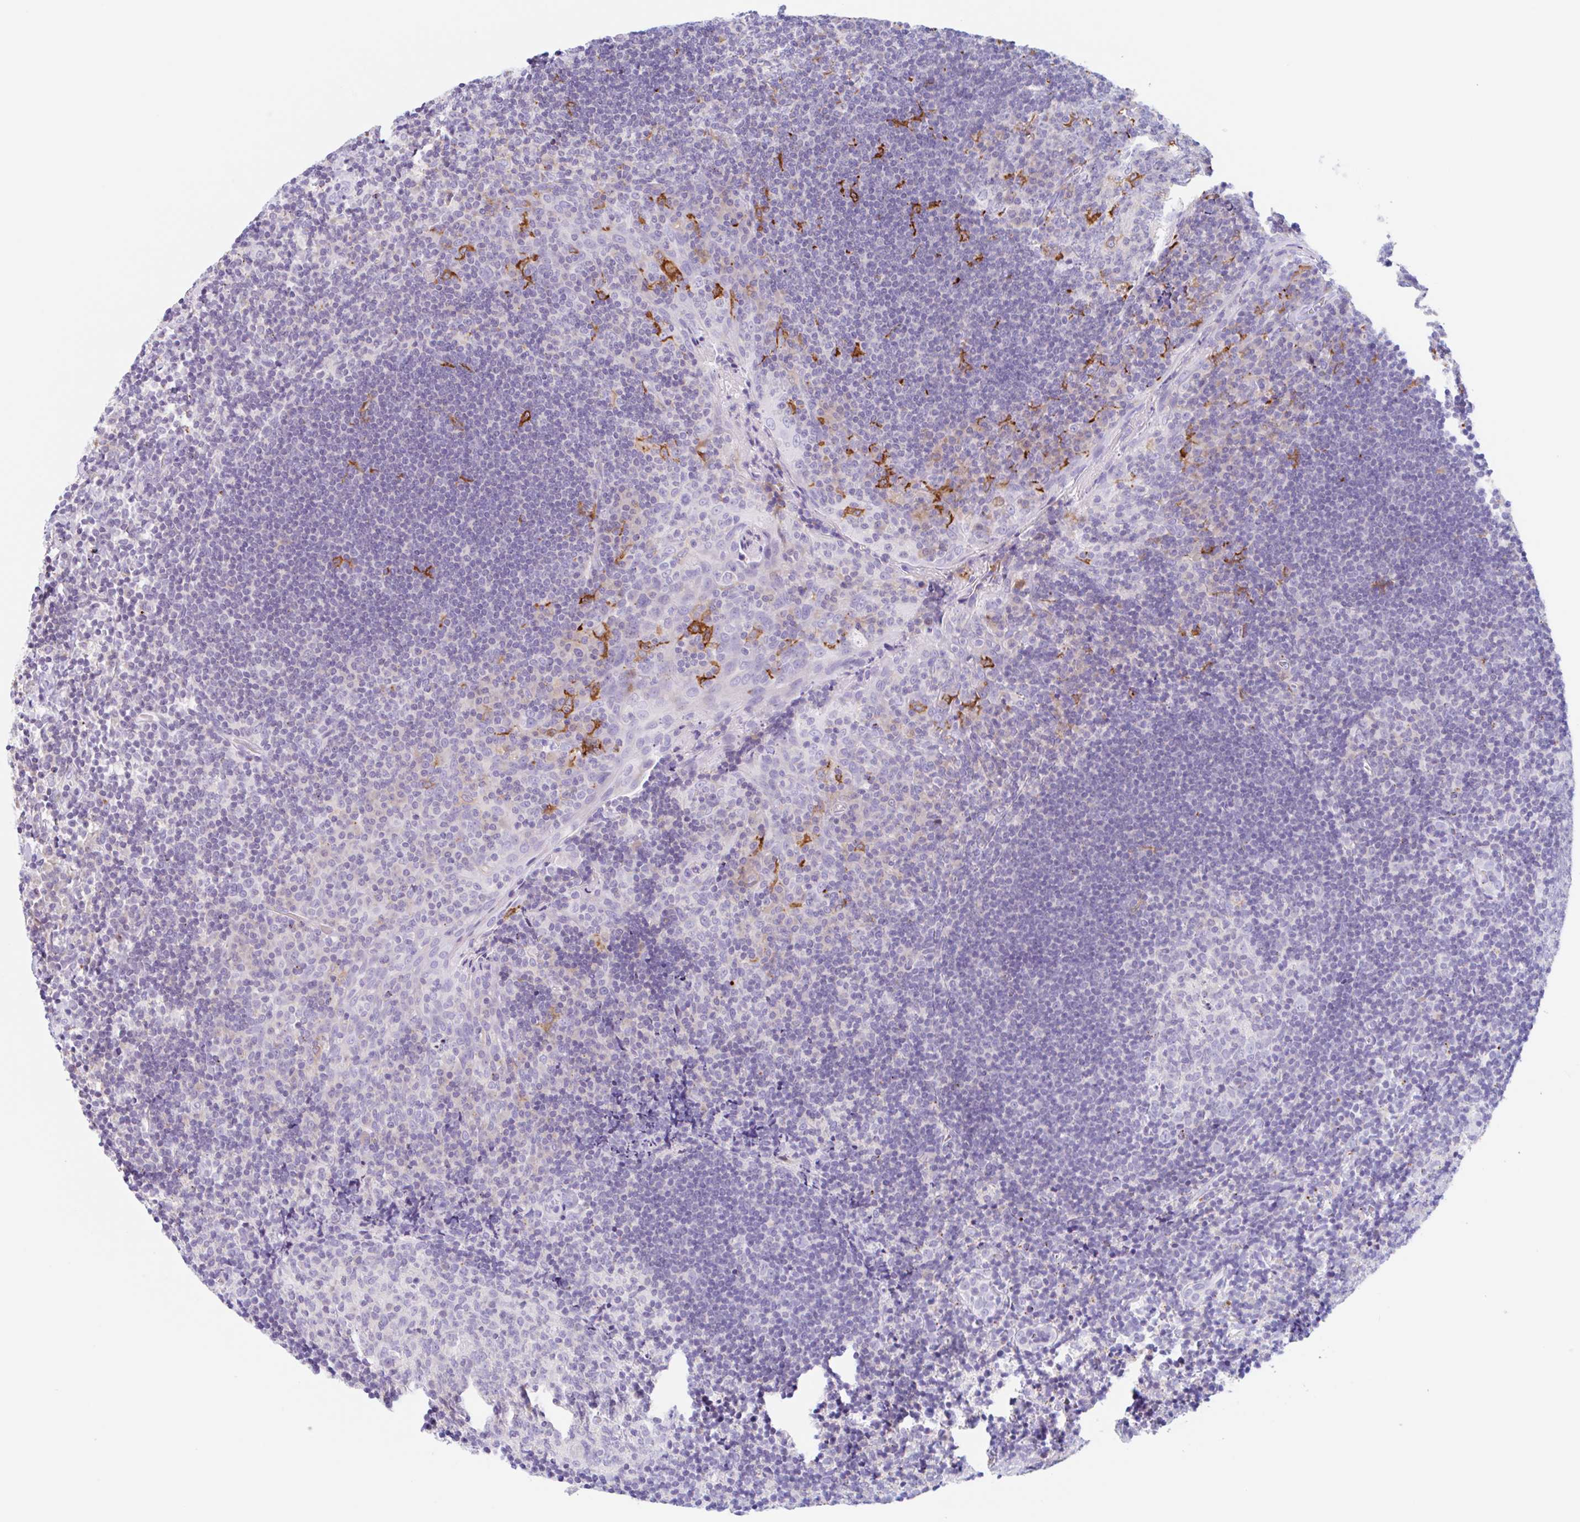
{"staining": {"intensity": "negative", "quantity": "none", "location": "none"}, "tissue": "tonsil", "cell_type": "Germinal center cells", "image_type": "normal", "snomed": [{"axis": "morphology", "description": "Normal tissue, NOS"}, {"axis": "topography", "description": "Tonsil"}], "caption": "High magnification brightfield microscopy of normal tonsil stained with DAB (brown) and counterstained with hematoxylin (blue): germinal center cells show no significant positivity.", "gene": "ANKRD9", "patient": {"sex": "male", "age": 17}}